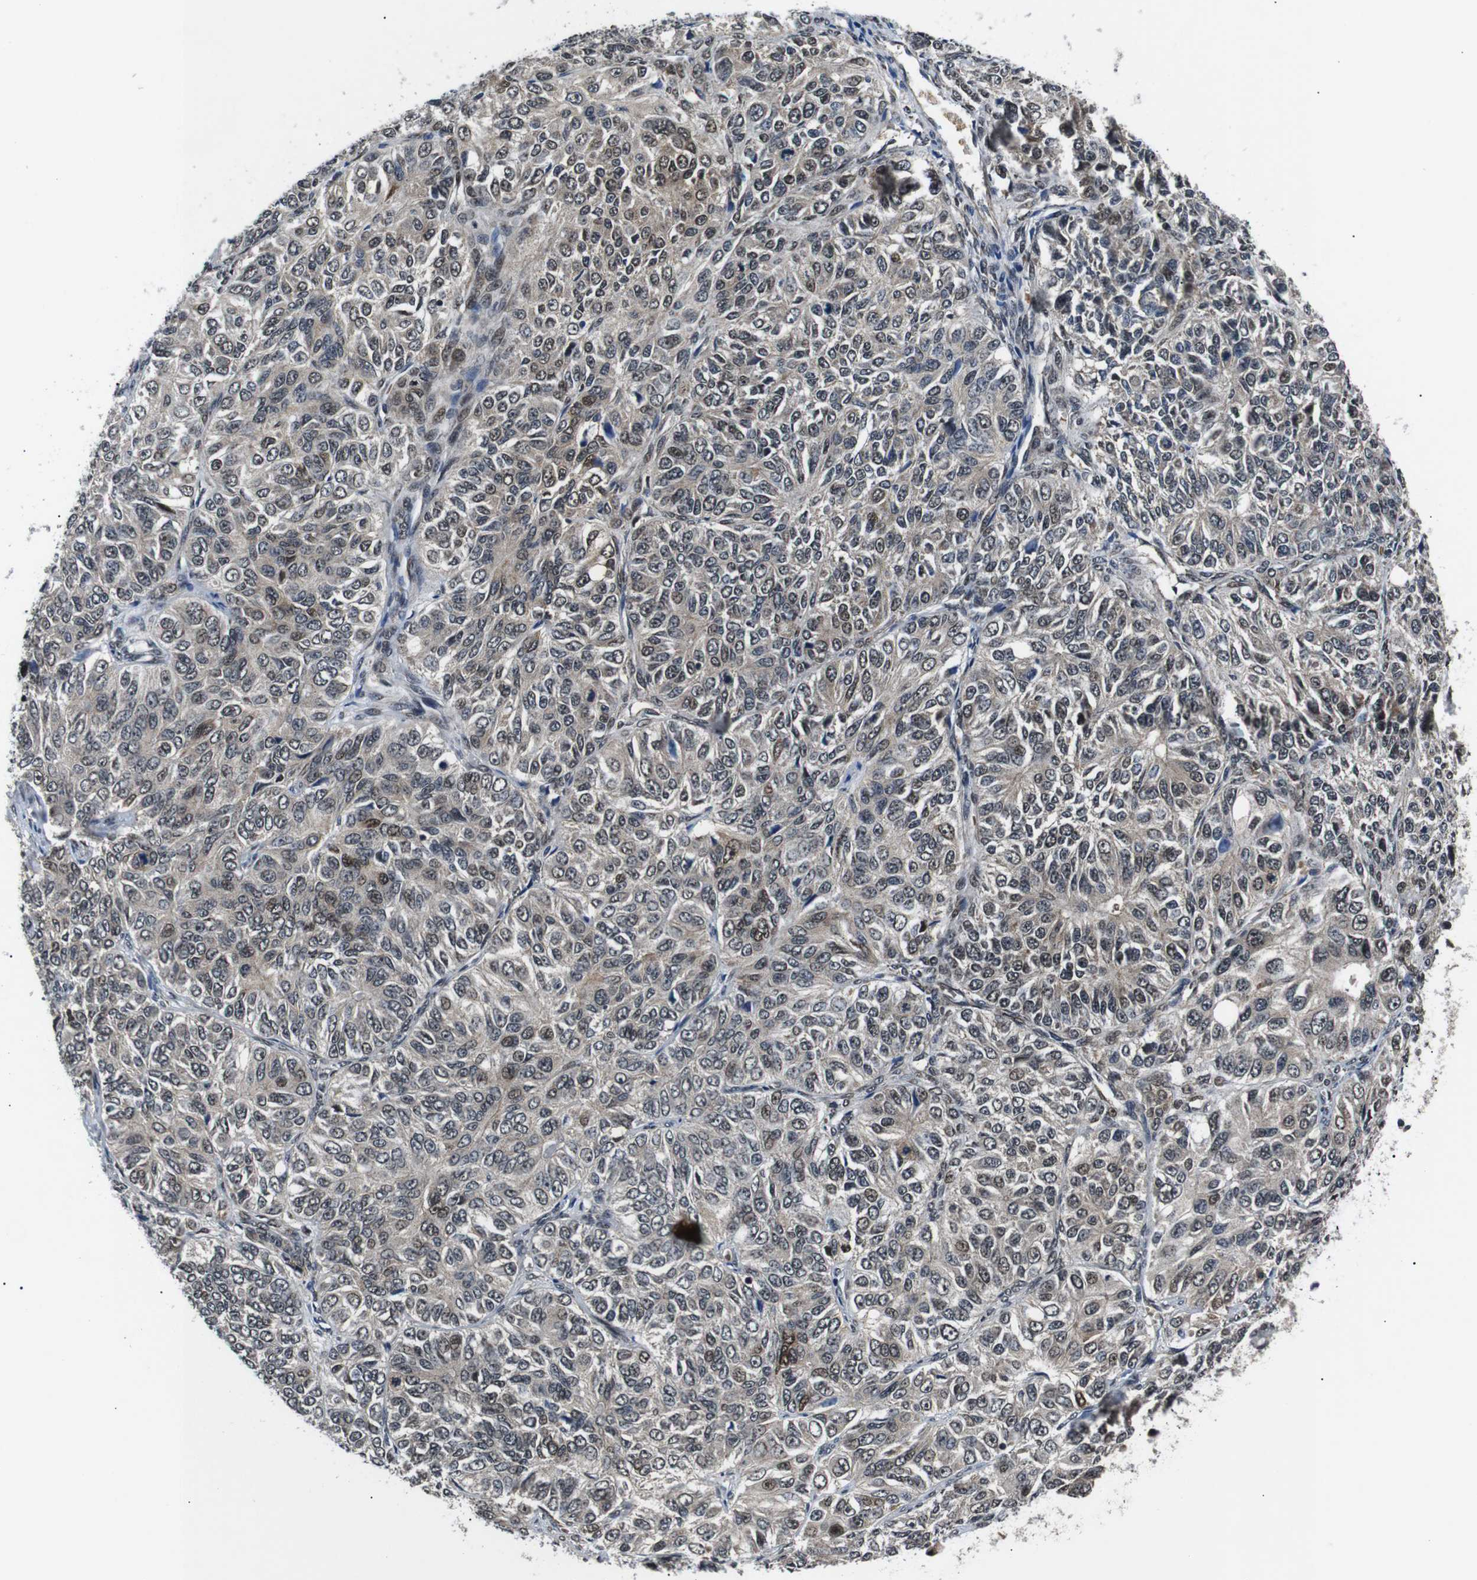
{"staining": {"intensity": "weak", "quantity": ">75%", "location": "cytoplasmic/membranous,nuclear"}, "tissue": "ovarian cancer", "cell_type": "Tumor cells", "image_type": "cancer", "snomed": [{"axis": "morphology", "description": "Carcinoma, endometroid"}, {"axis": "topography", "description": "Ovary"}], "caption": "Approximately >75% of tumor cells in ovarian endometroid carcinoma exhibit weak cytoplasmic/membranous and nuclear protein expression as visualized by brown immunohistochemical staining.", "gene": "SKP1", "patient": {"sex": "female", "age": 51}}